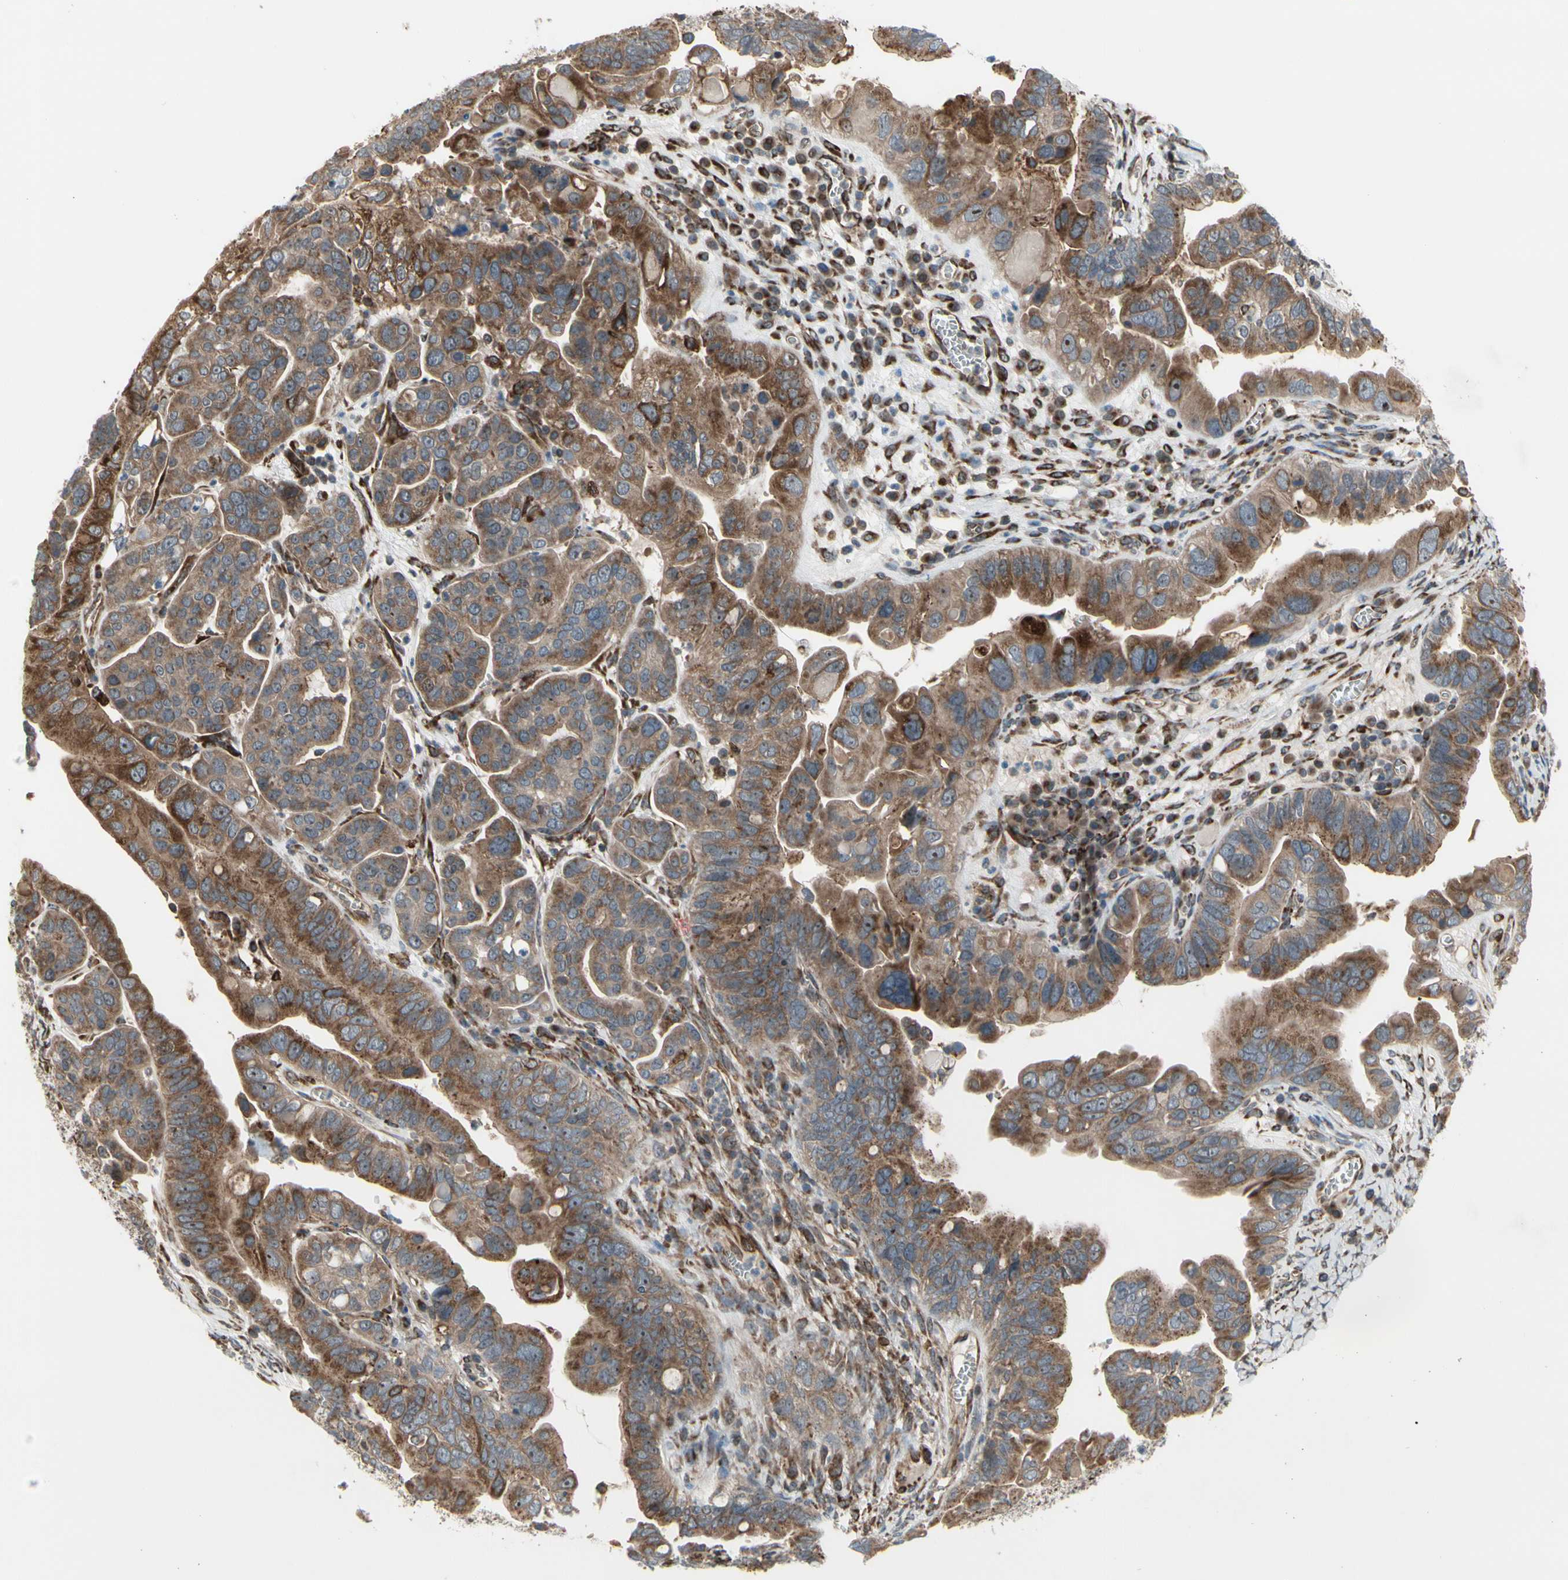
{"staining": {"intensity": "strong", "quantity": ">75%", "location": "cytoplasmic/membranous"}, "tissue": "ovarian cancer", "cell_type": "Tumor cells", "image_type": "cancer", "snomed": [{"axis": "morphology", "description": "Cystadenocarcinoma, serous, NOS"}, {"axis": "topography", "description": "Ovary"}], "caption": "Ovarian serous cystadenocarcinoma was stained to show a protein in brown. There is high levels of strong cytoplasmic/membranous expression in approximately >75% of tumor cells. Nuclei are stained in blue.", "gene": "SLC39A9", "patient": {"sex": "female", "age": 56}}